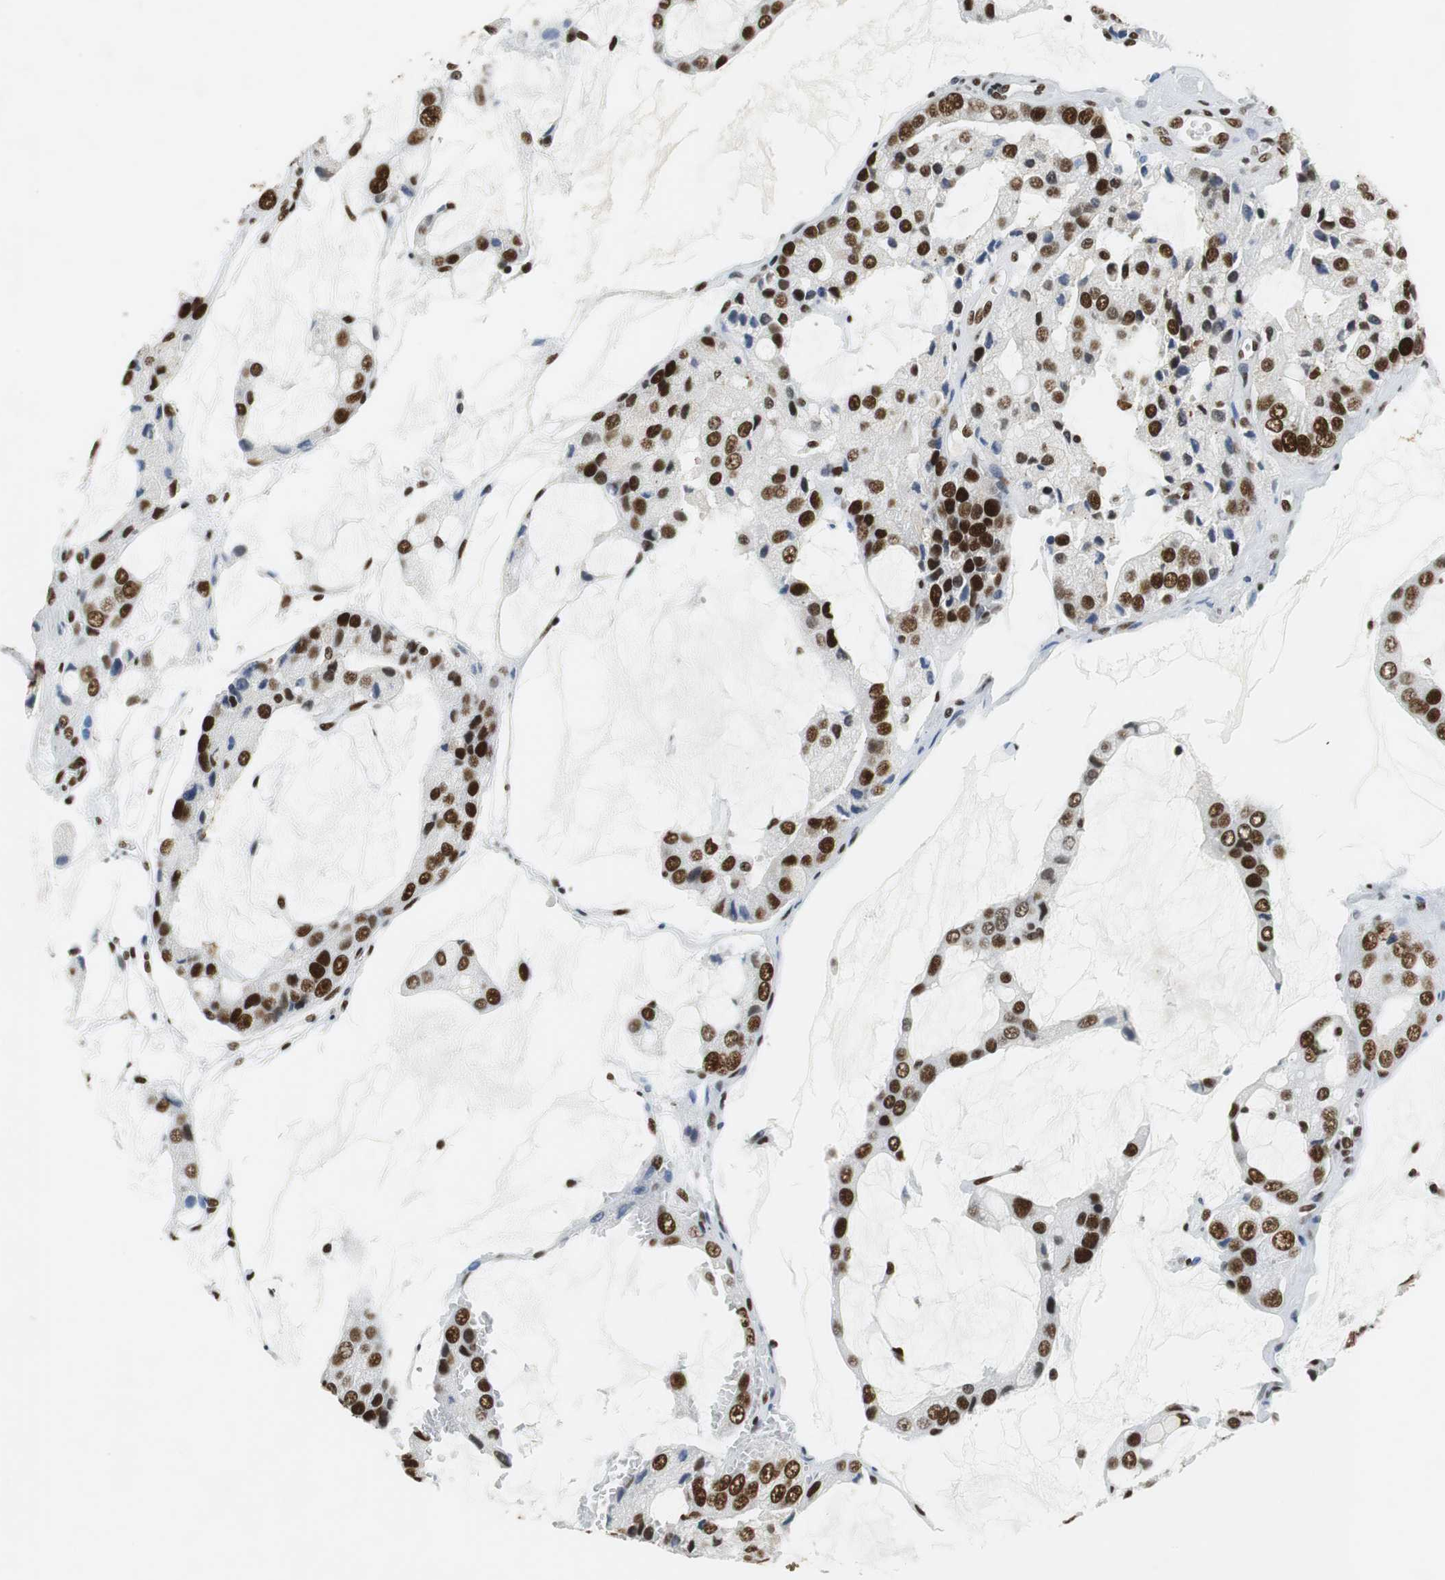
{"staining": {"intensity": "strong", "quantity": ">75%", "location": "nuclear"}, "tissue": "prostate cancer", "cell_type": "Tumor cells", "image_type": "cancer", "snomed": [{"axis": "morphology", "description": "Adenocarcinoma, High grade"}, {"axis": "topography", "description": "Prostate"}], "caption": "Brown immunohistochemical staining in human prostate adenocarcinoma (high-grade) displays strong nuclear staining in approximately >75% of tumor cells.", "gene": "PRKDC", "patient": {"sex": "male", "age": 67}}